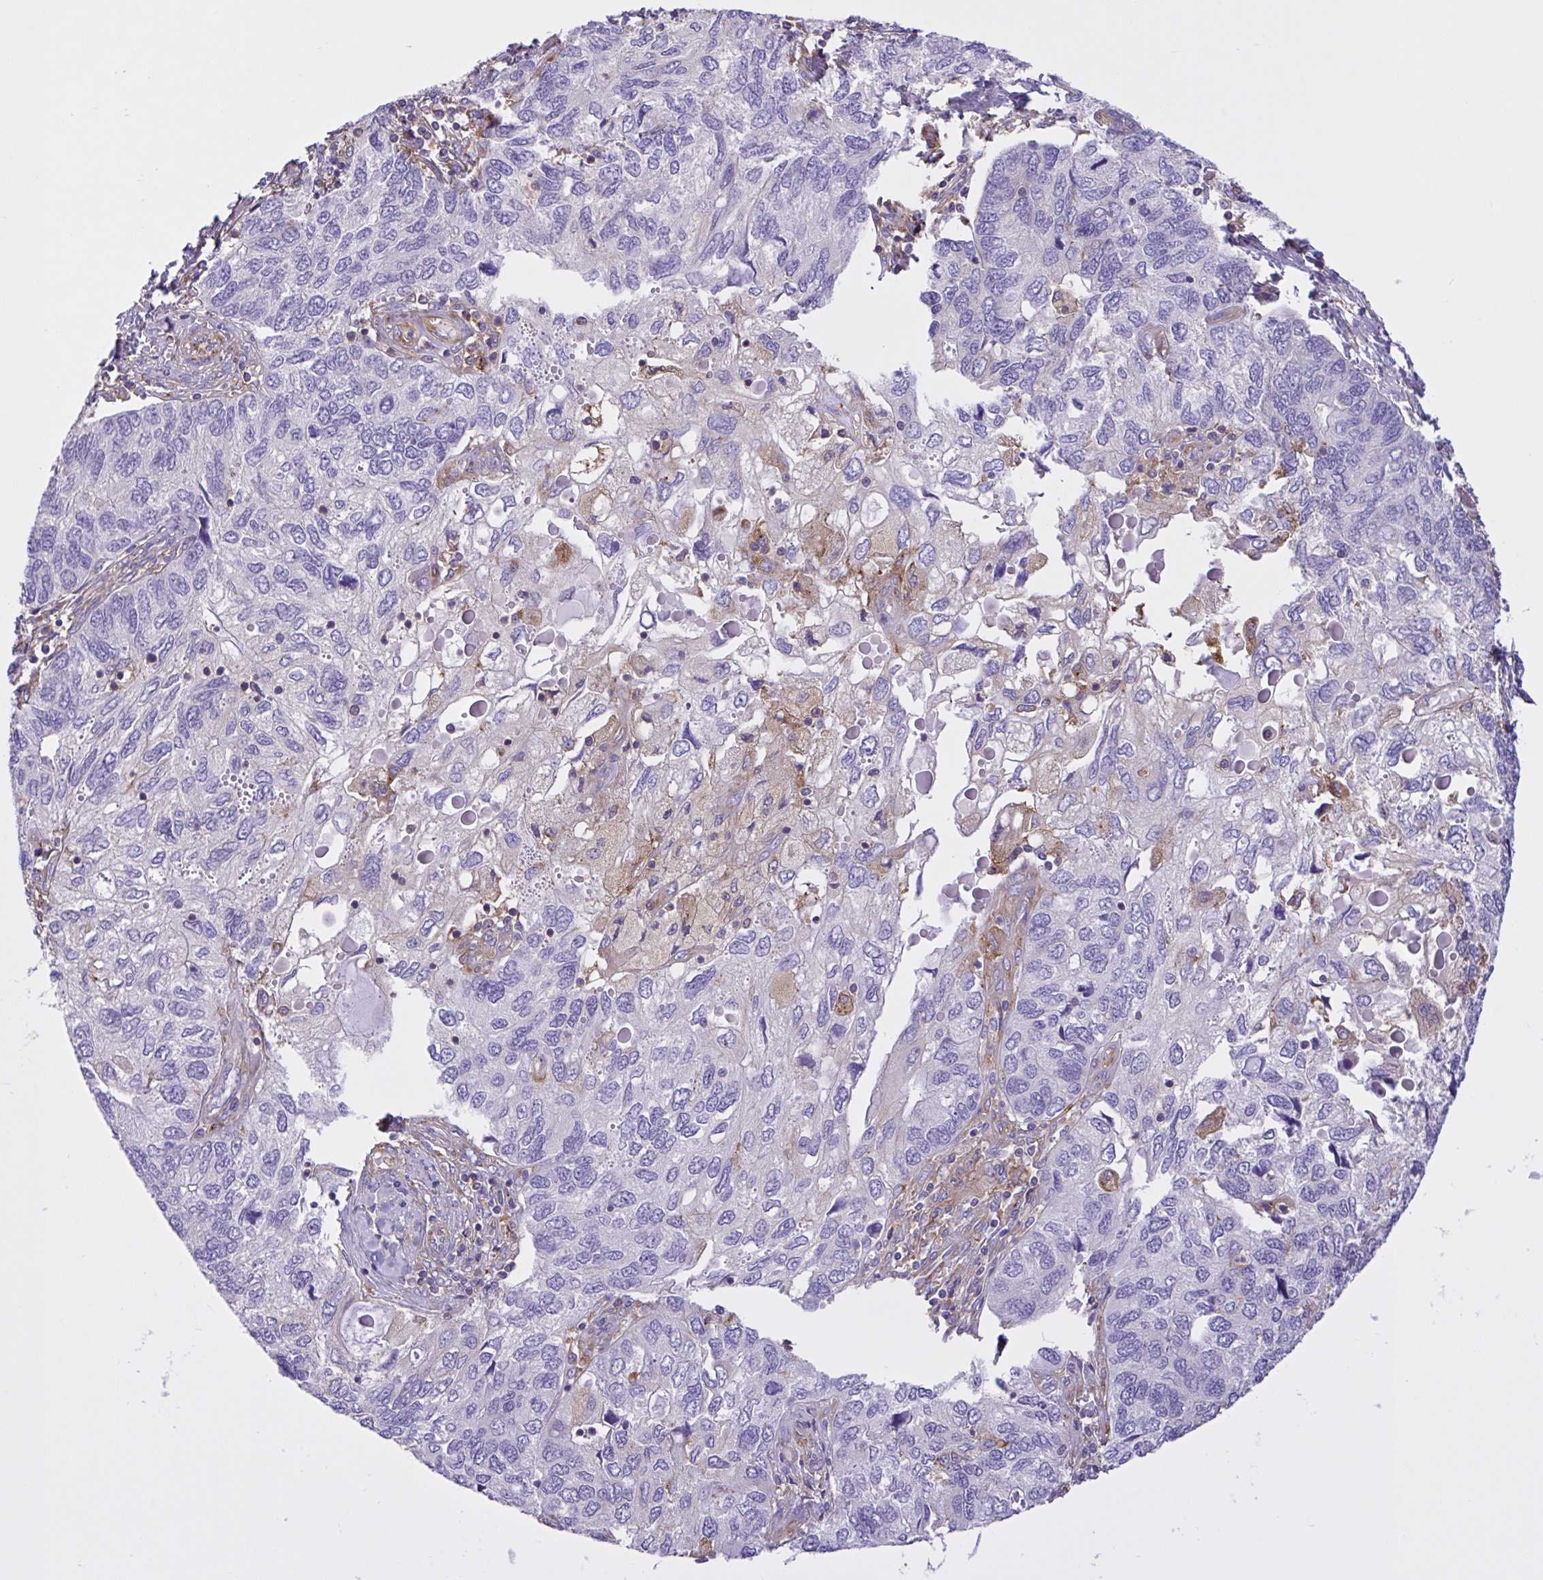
{"staining": {"intensity": "weak", "quantity": "<25%", "location": "cytoplasmic/membranous"}, "tissue": "endometrial cancer", "cell_type": "Tumor cells", "image_type": "cancer", "snomed": [{"axis": "morphology", "description": "Carcinoma, NOS"}, {"axis": "topography", "description": "Uterus"}], "caption": "This photomicrograph is of carcinoma (endometrial) stained with IHC to label a protein in brown with the nuclei are counter-stained blue. There is no staining in tumor cells.", "gene": "OR51M1", "patient": {"sex": "female", "age": 76}}